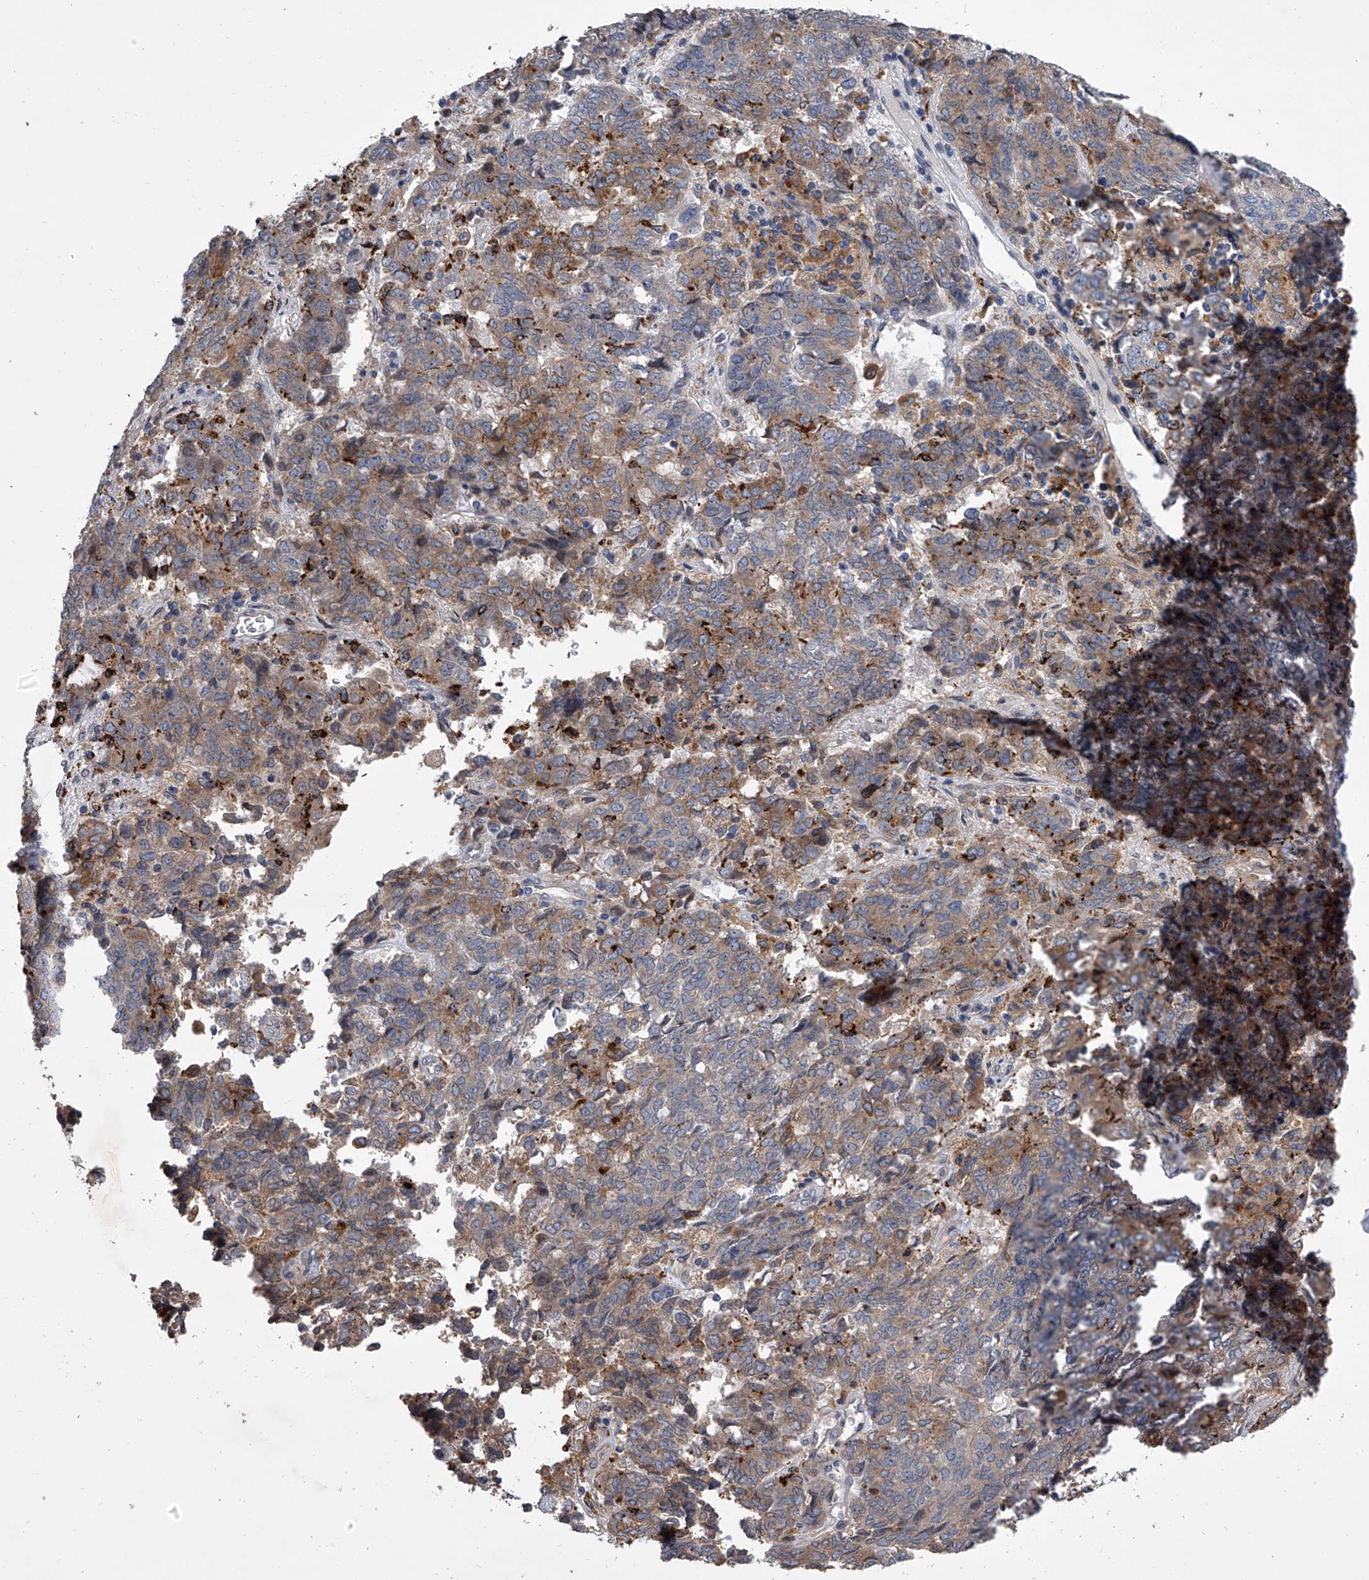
{"staining": {"intensity": "moderate", "quantity": "<25%", "location": "cytoplasmic/membranous"}, "tissue": "endometrial cancer", "cell_type": "Tumor cells", "image_type": "cancer", "snomed": [{"axis": "morphology", "description": "Adenocarcinoma, NOS"}, {"axis": "topography", "description": "Endometrium"}], "caption": "About <25% of tumor cells in adenocarcinoma (endometrial) reveal moderate cytoplasmic/membranous protein staining as visualized by brown immunohistochemical staining.", "gene": "TRIM8", "patient": {"sex": "female", "age": 80}}